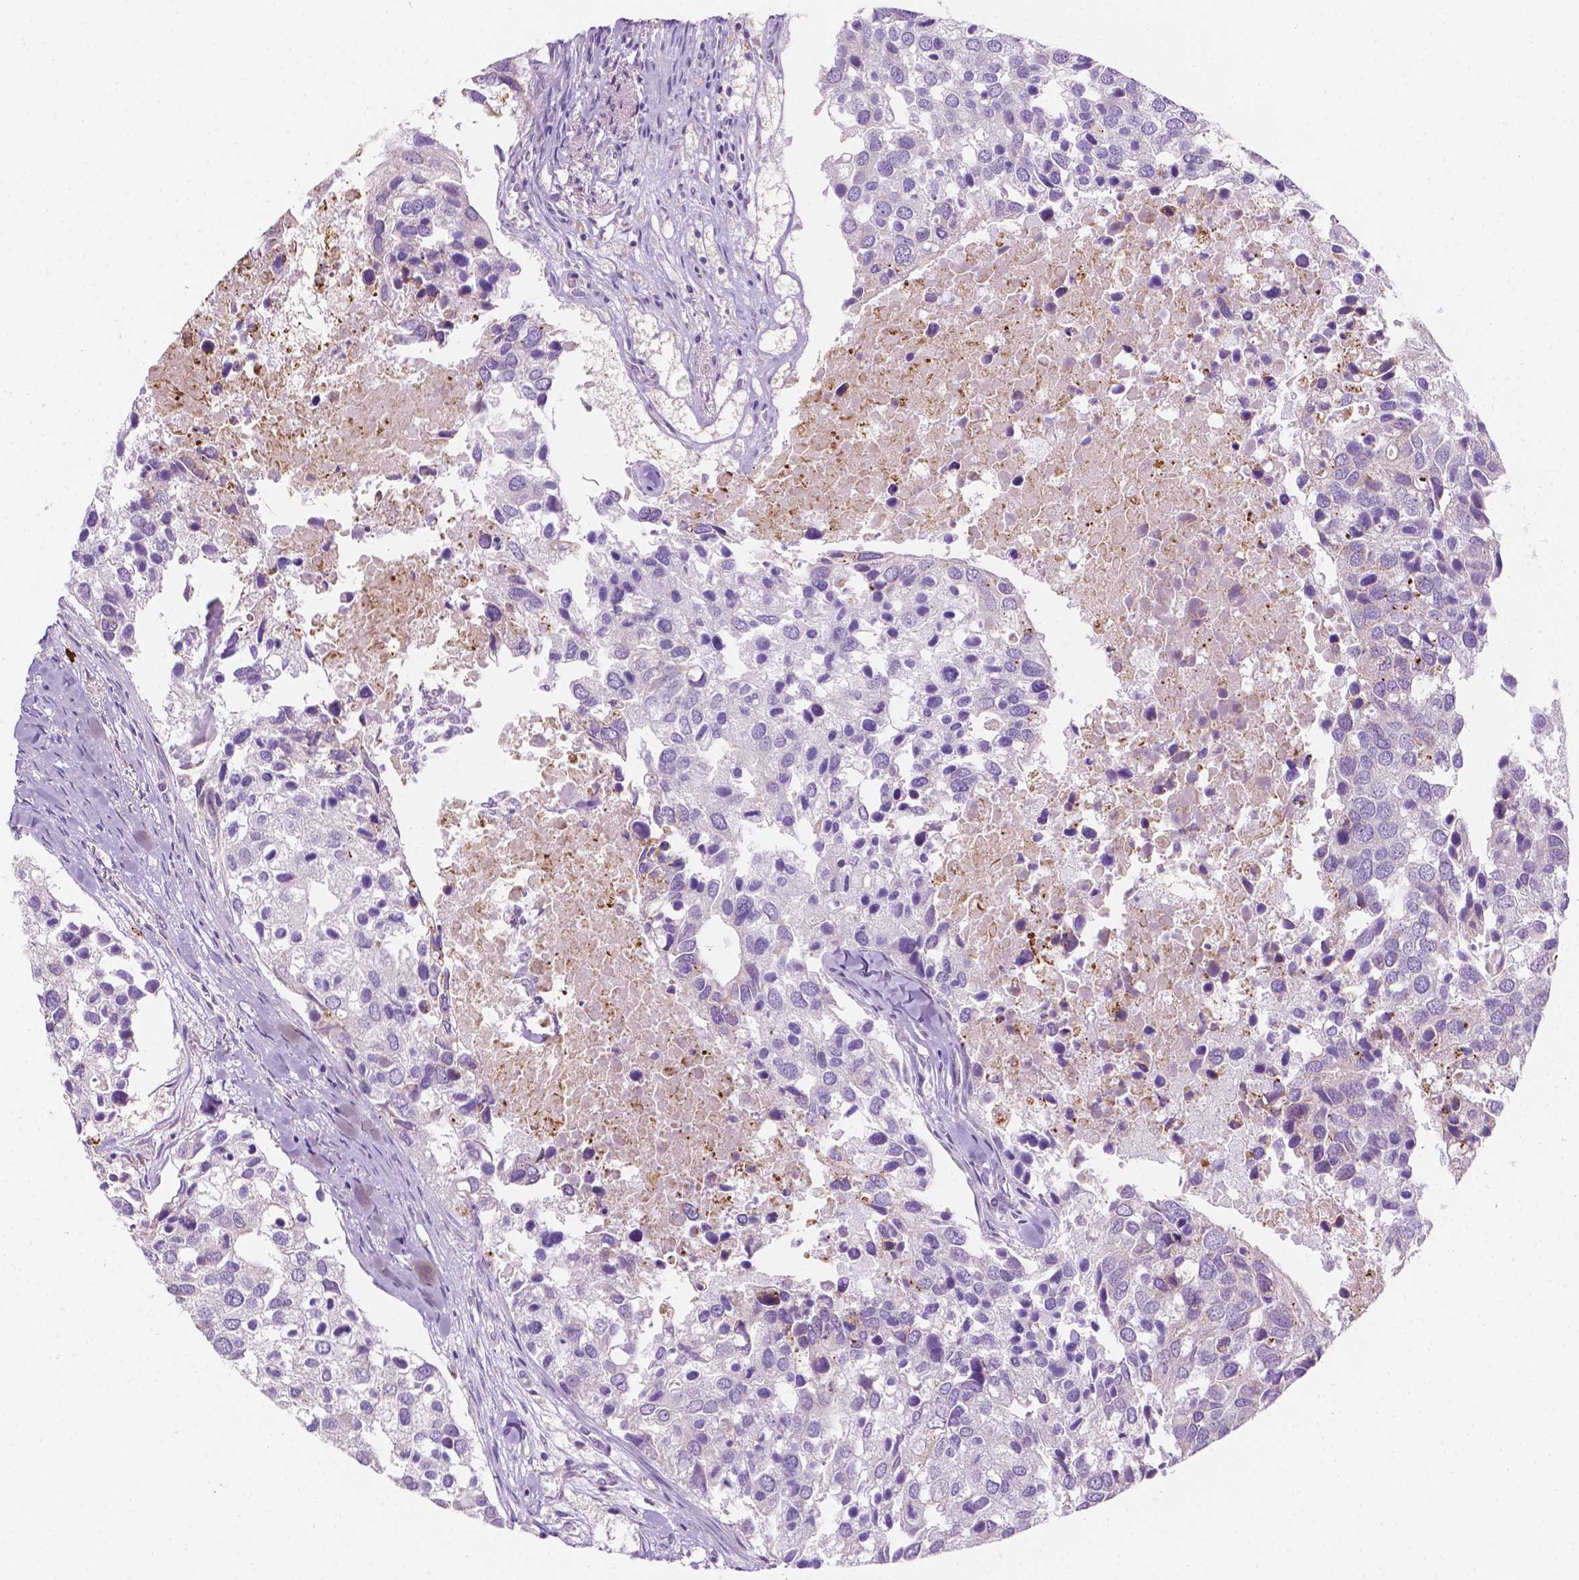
{"staining": {"intensity": "negative", "quantity": "none", "location": "none"}, "tissue": "breast cancer", "cell_type": "Tumor cells", "image_type": "cancer", "snomed": [{"axis": "morphology", "description": "Duct carcinoma"}, {"axis": "topography", "description": "Breast"}], "caption": "Immunohistochemistry (IHC) of breast cancer (infiltrating ductal carcinoma) demonstrates no staining in tumor cells.", "gene": "NOS1AP", "patient": {"sex": "female", "age": 83}}